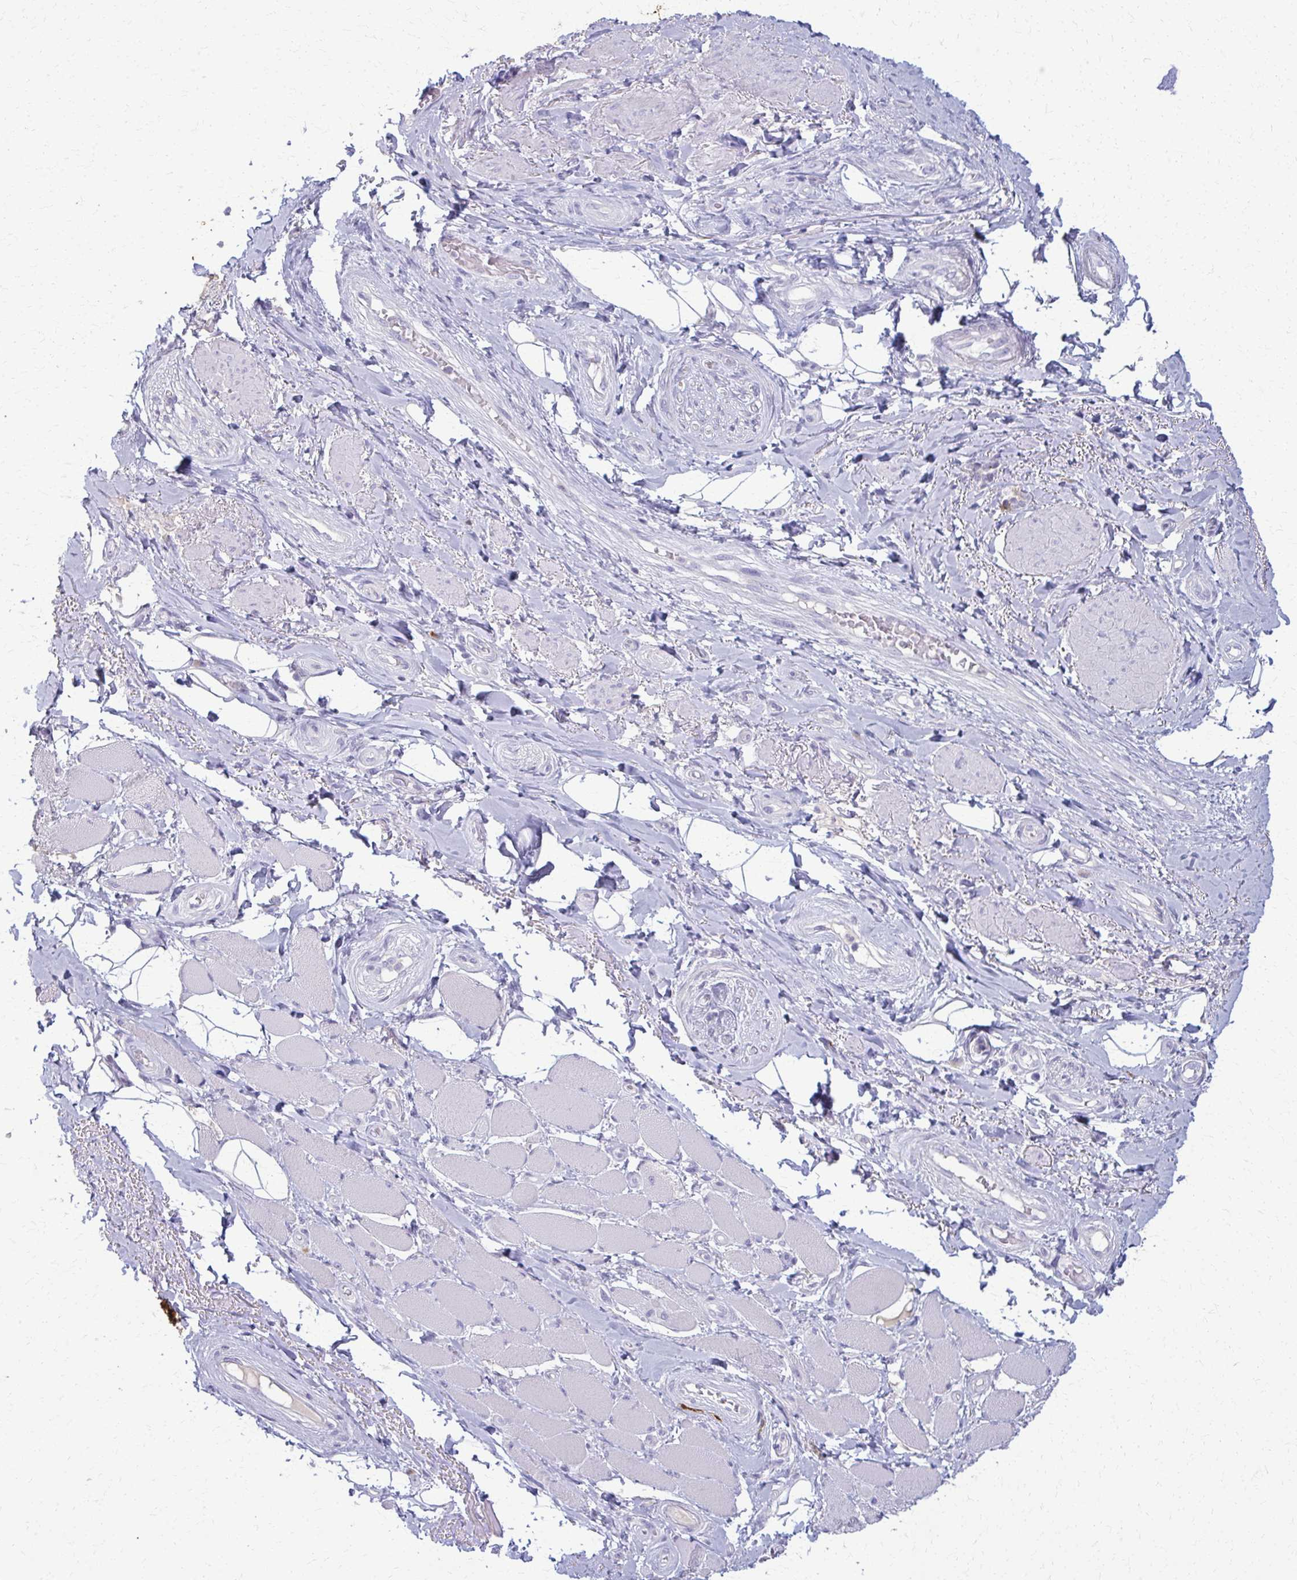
{"staining": {"intensity": "negative", "quantity": "none", "location": "none"}, "tissue": "adipose tissue", "cell_type": "Adipocytes", "image_type": "normal", "snomed": [{"axis": "morphology", "description": "Normal tissue, NOS"}, {"axis": "topography", "description": "Anal"}, {"axis": "topography", "description": "Peripheral nerve tissue"}], "caption": "Immunohistochemistry (IHC) histopathology image of benign adipose tissue: human adipose tissue stained with DAB (3,3'-diaminobenzidine) exhibits no significant protein positivity in adipocytes. (Brightfield microscopy of DAB (3,3'-diaminobenzidine) immunohistochemistry (IHC) at high magnification).", "gene": "ENSG00000275249", "patient": {"sex": "male", "age": 53}}